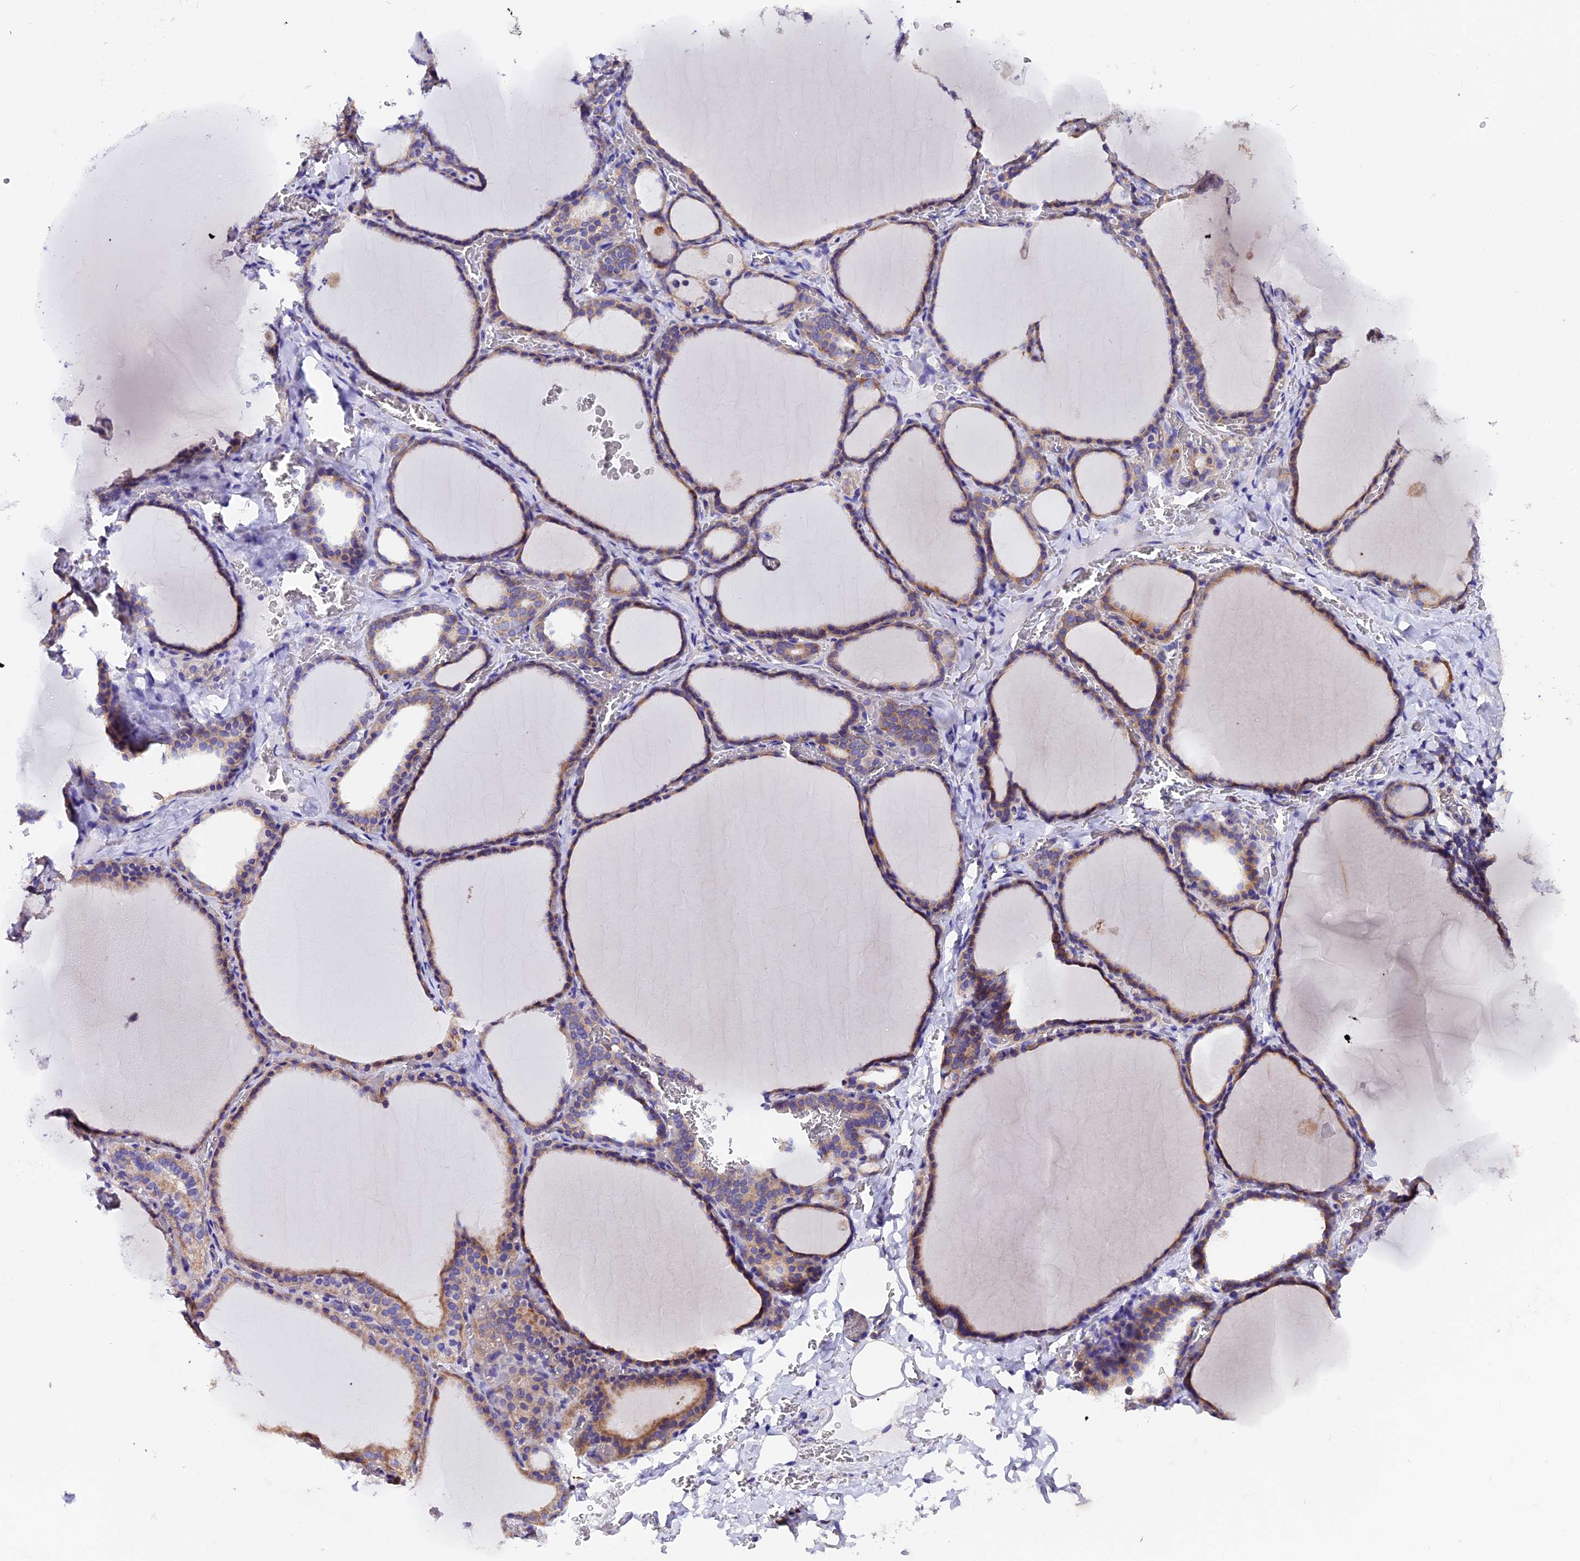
{"staining": {"intensity": "moderate", "quantity": "25%-75%", "location": "cytoplasmic/membranous"}, "tissue": "thyroid gland", "cell_type": "Glandular cells", "image_type": "normal", "snomed": [{"axis": "morphology", "description": "Normal tissue, NOS"}, {"axis": "topography", "description": "Thyroid gland"}], "caption": "A histopathology image of human thyroid gland stained for a protein reveals moderate cytoplasmic/membranous brown staining in glandular cells. The staining was performed using DAB (3,3'-diaminobenzidine), with brown indicating positive protein expression. Nuclei are stained blue with hematoxylin.", "gene": "COMTD1", "patient": {"sex": "female", "age": 39}}